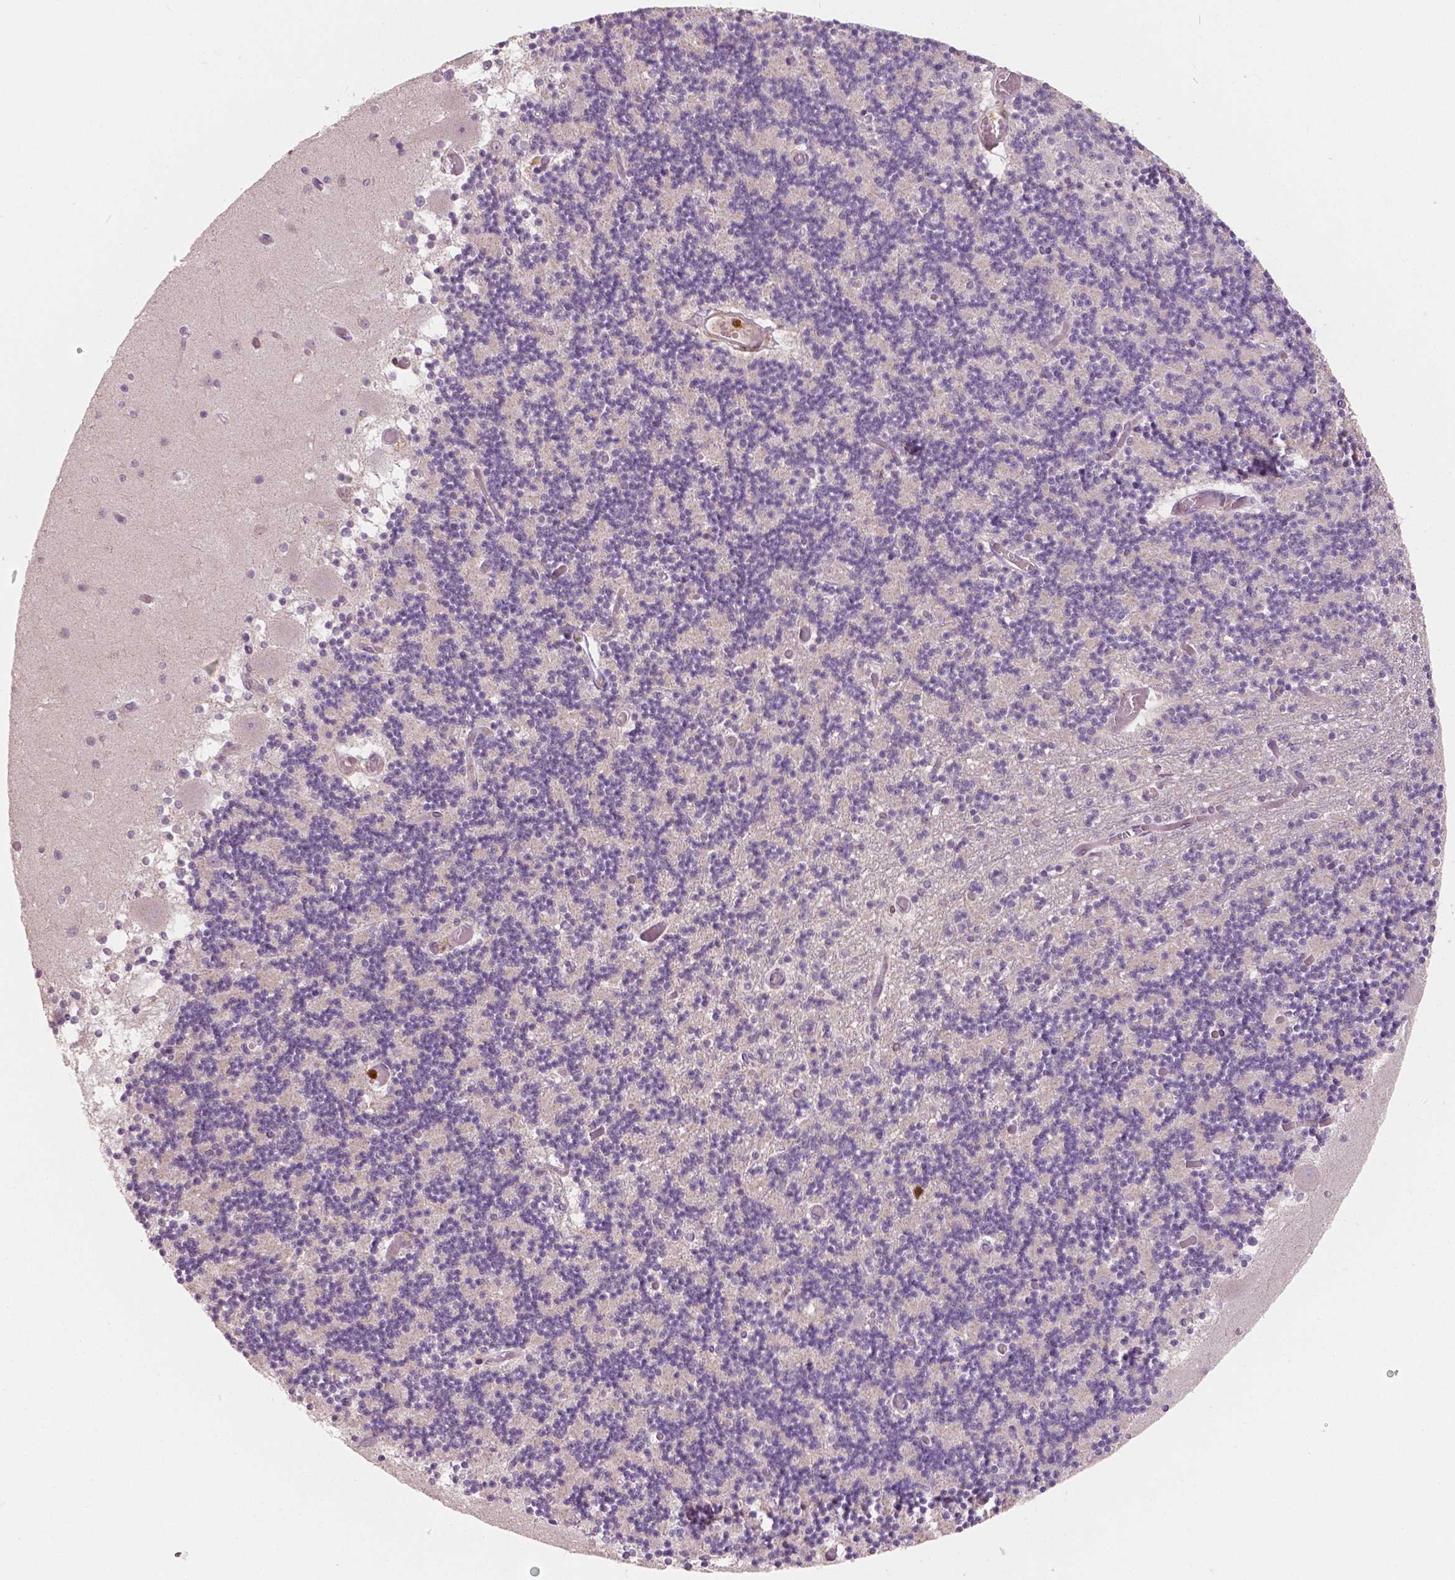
{"staining": {"intensity": "negative", "quantity": "none", "location": "none"}, "tissue": "cerebellum", "cell_type": "Cells in granular layer", "image_type": "normal", "snomed": [{"axis": "morphology", "description": "Normal tissue, NOS"}, {"axis": "topography", "description": "Cerebellum"}], "caption": "The image displays no significant staining in cells in granular layer of cerebellum.", "gene": "S100A4", "patient": {"sex": "female", "age": 28}}